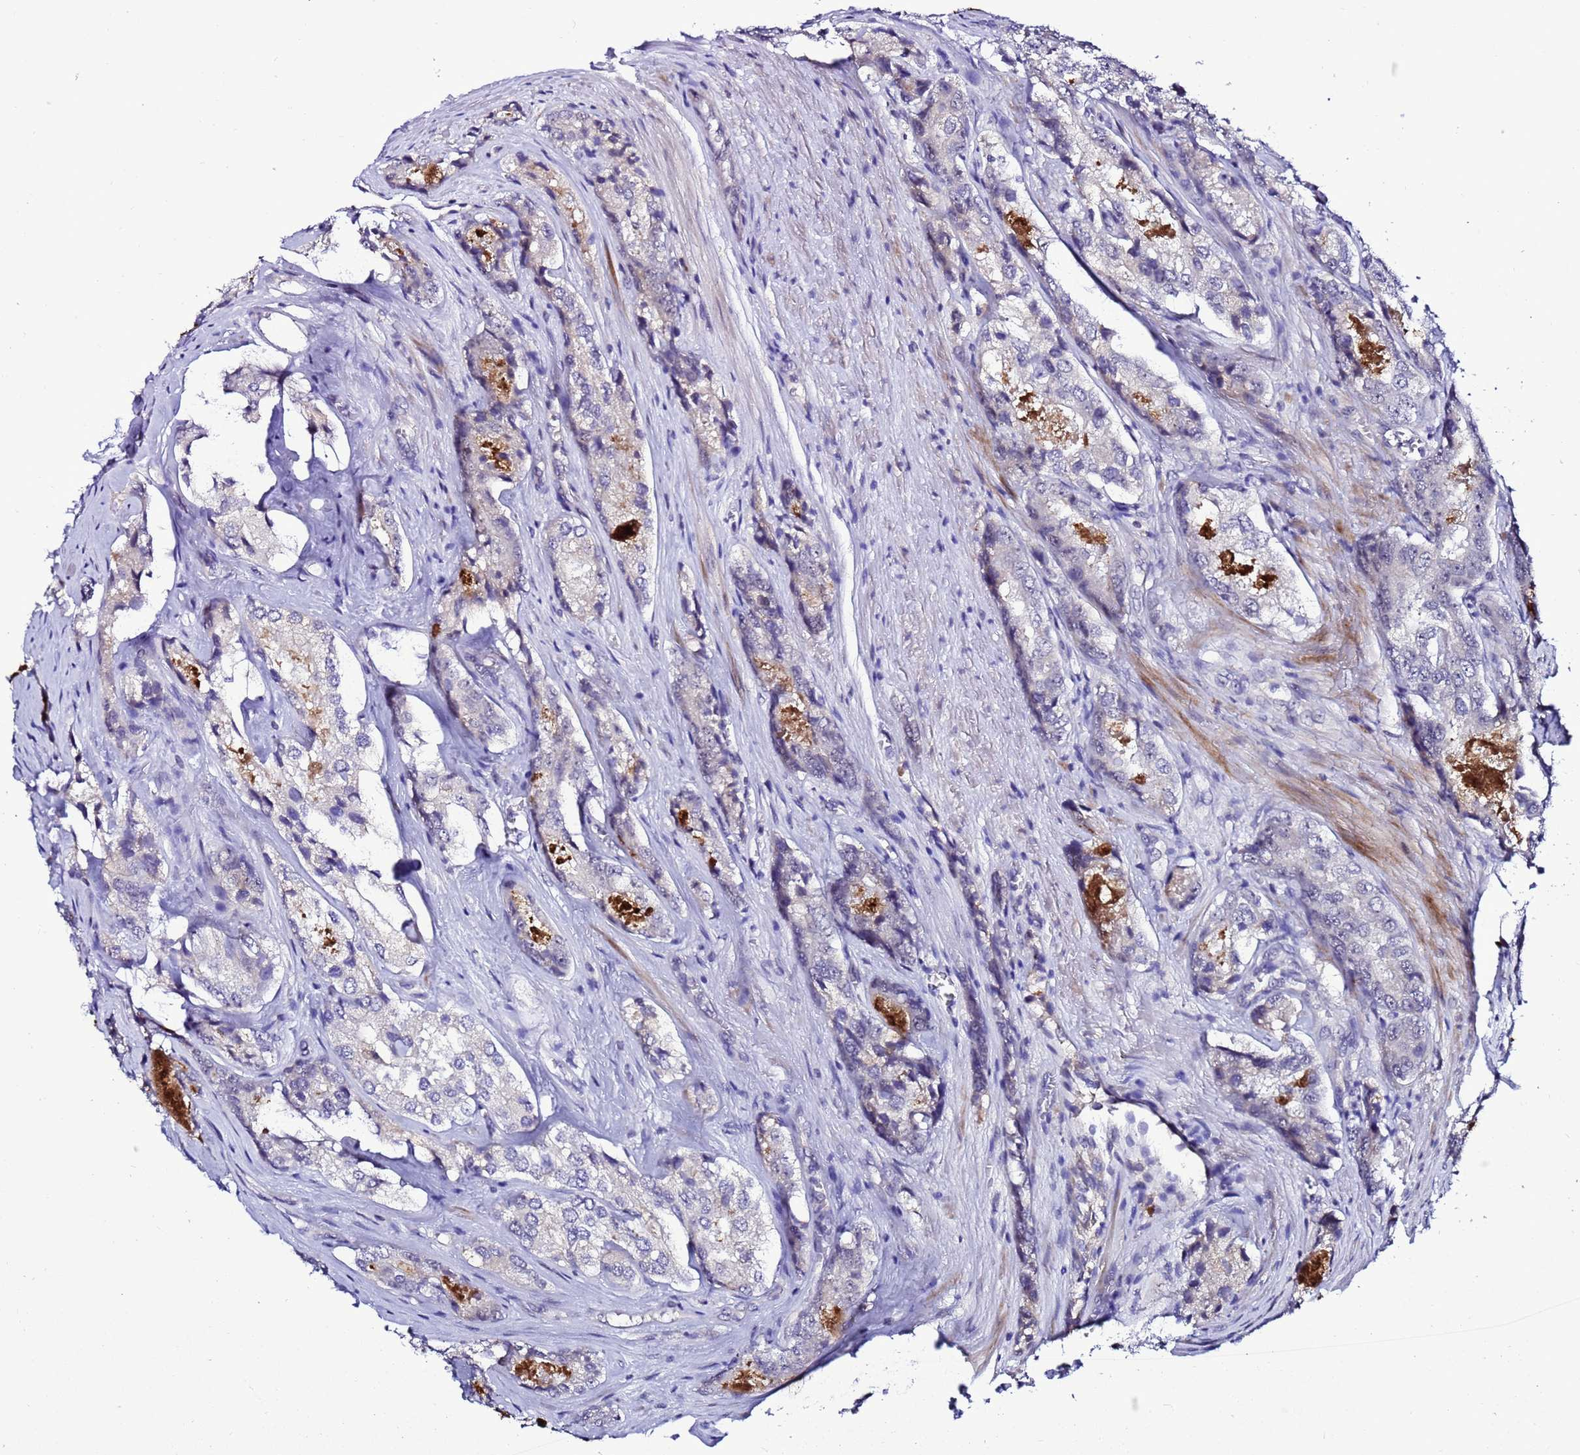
{"staining": {"intensity": "negative", "quantity": "none", "location": "none"}, "tissue": "prostate cancer", "cell_type": "Tumor cells", "image_type": "cancer", "snomed": [{"axis": "morphology", "description": "Adenocarcinoma, Low grade"}, {"axis": "topography", "description": "Prostate"}], "caption": "Immunohistochemical staining of human prostate cancer shows no significant expression in tumor cells. (DAB immunohistochemistry, high magnification).", "gene": "C19orf47", "patient": {"sex": "male", "age": 68}}